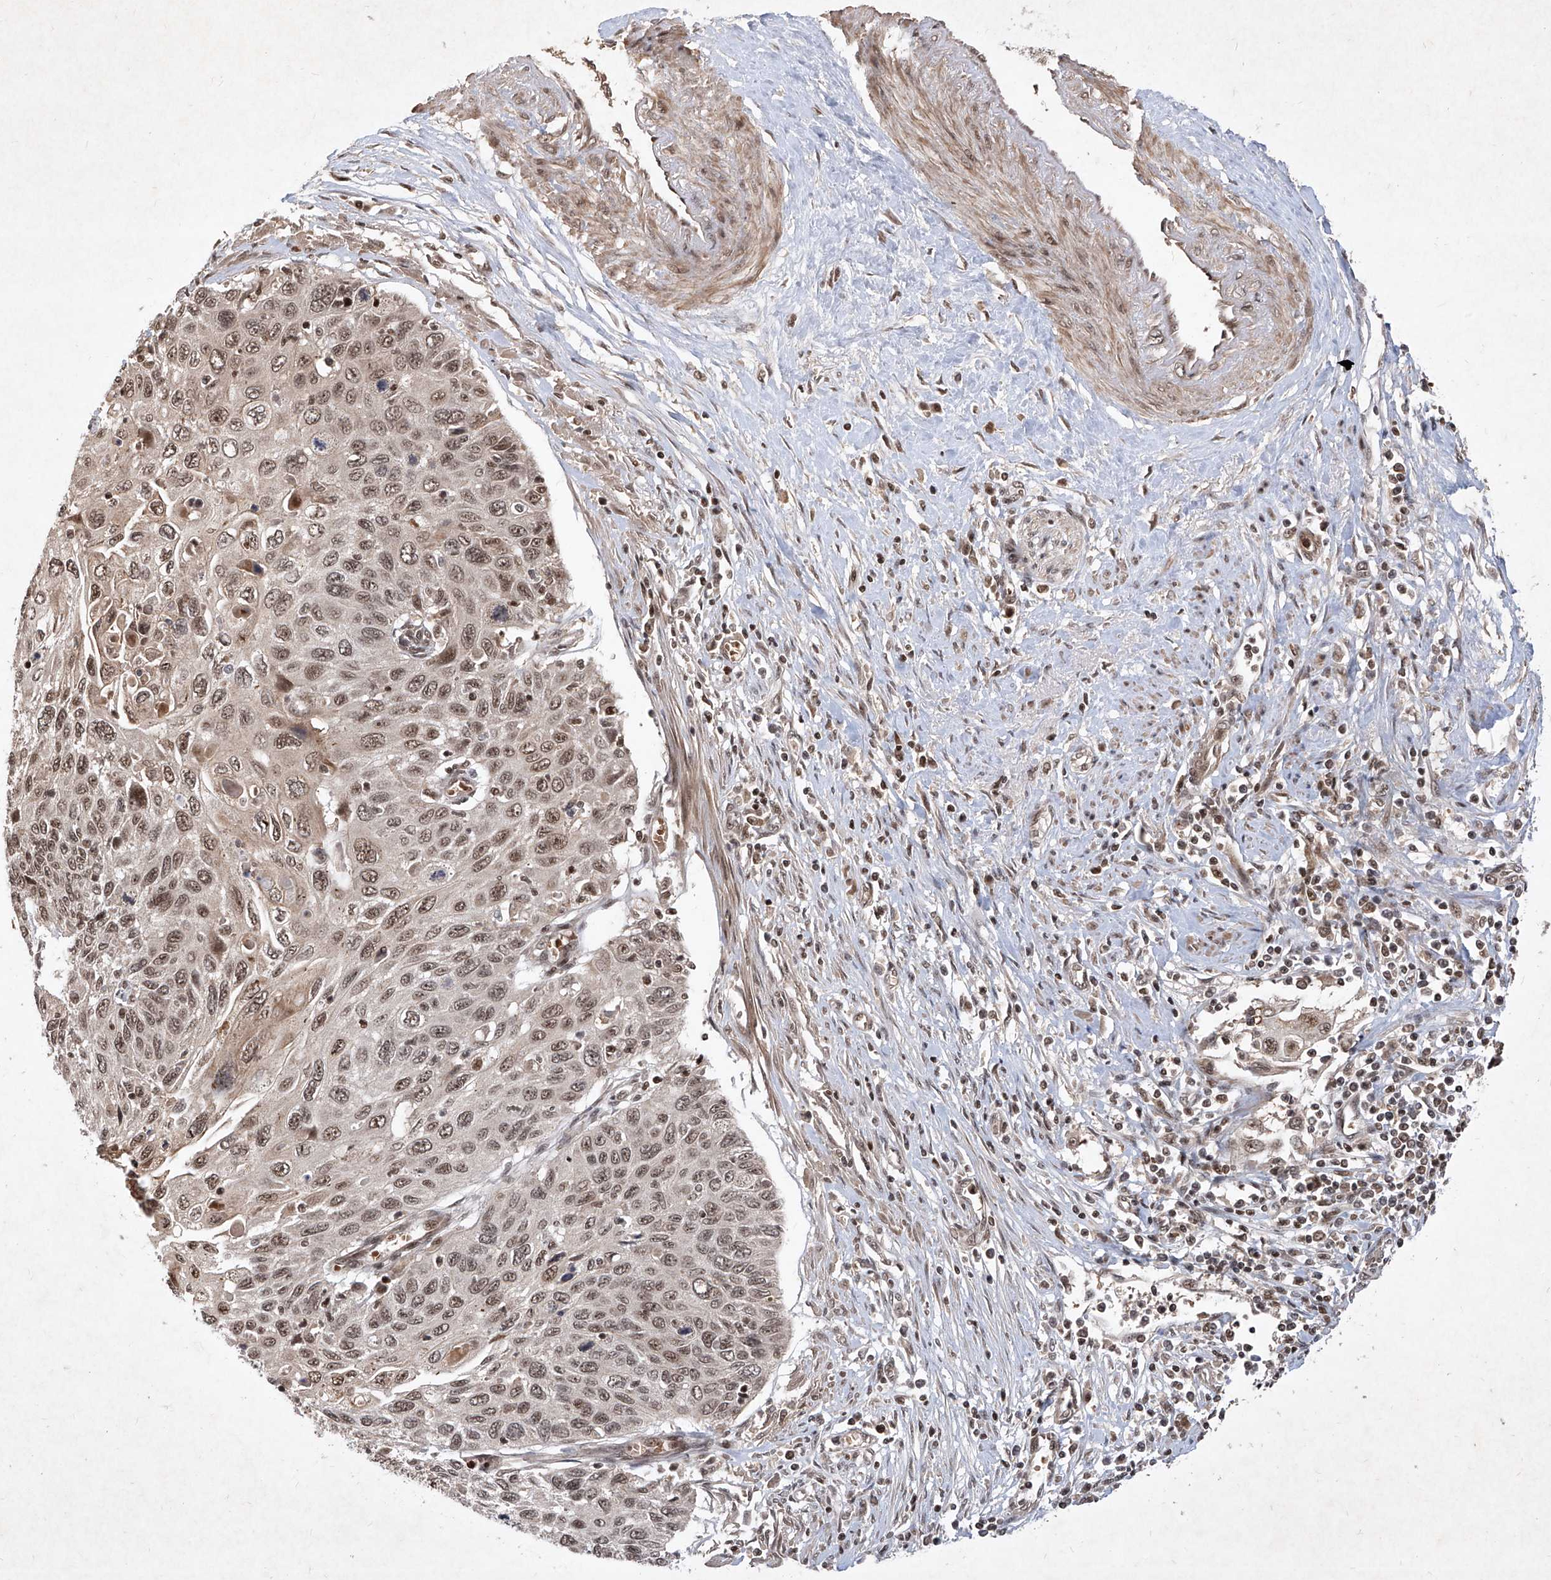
{"staining": {"intensity": "moderate", "quantity": ">75%", "location": "nuclear"}, "tissue": "cervical cancer", "cell_type": "Tumor cells", "image_type": "cancer", "snomed": [{"axis": "morphology", "description": "Squamous cell carcinoma, NOS"}, {"axis": "topography", "description": "Cervix"}], "caption": "Protein expression analysis of cervical squamous cell carcinoma displays moderate nuclear expression in about >75% of tumor cells.", "gene": "IRF2", "patient": {"sex": "female", "age": 70}}